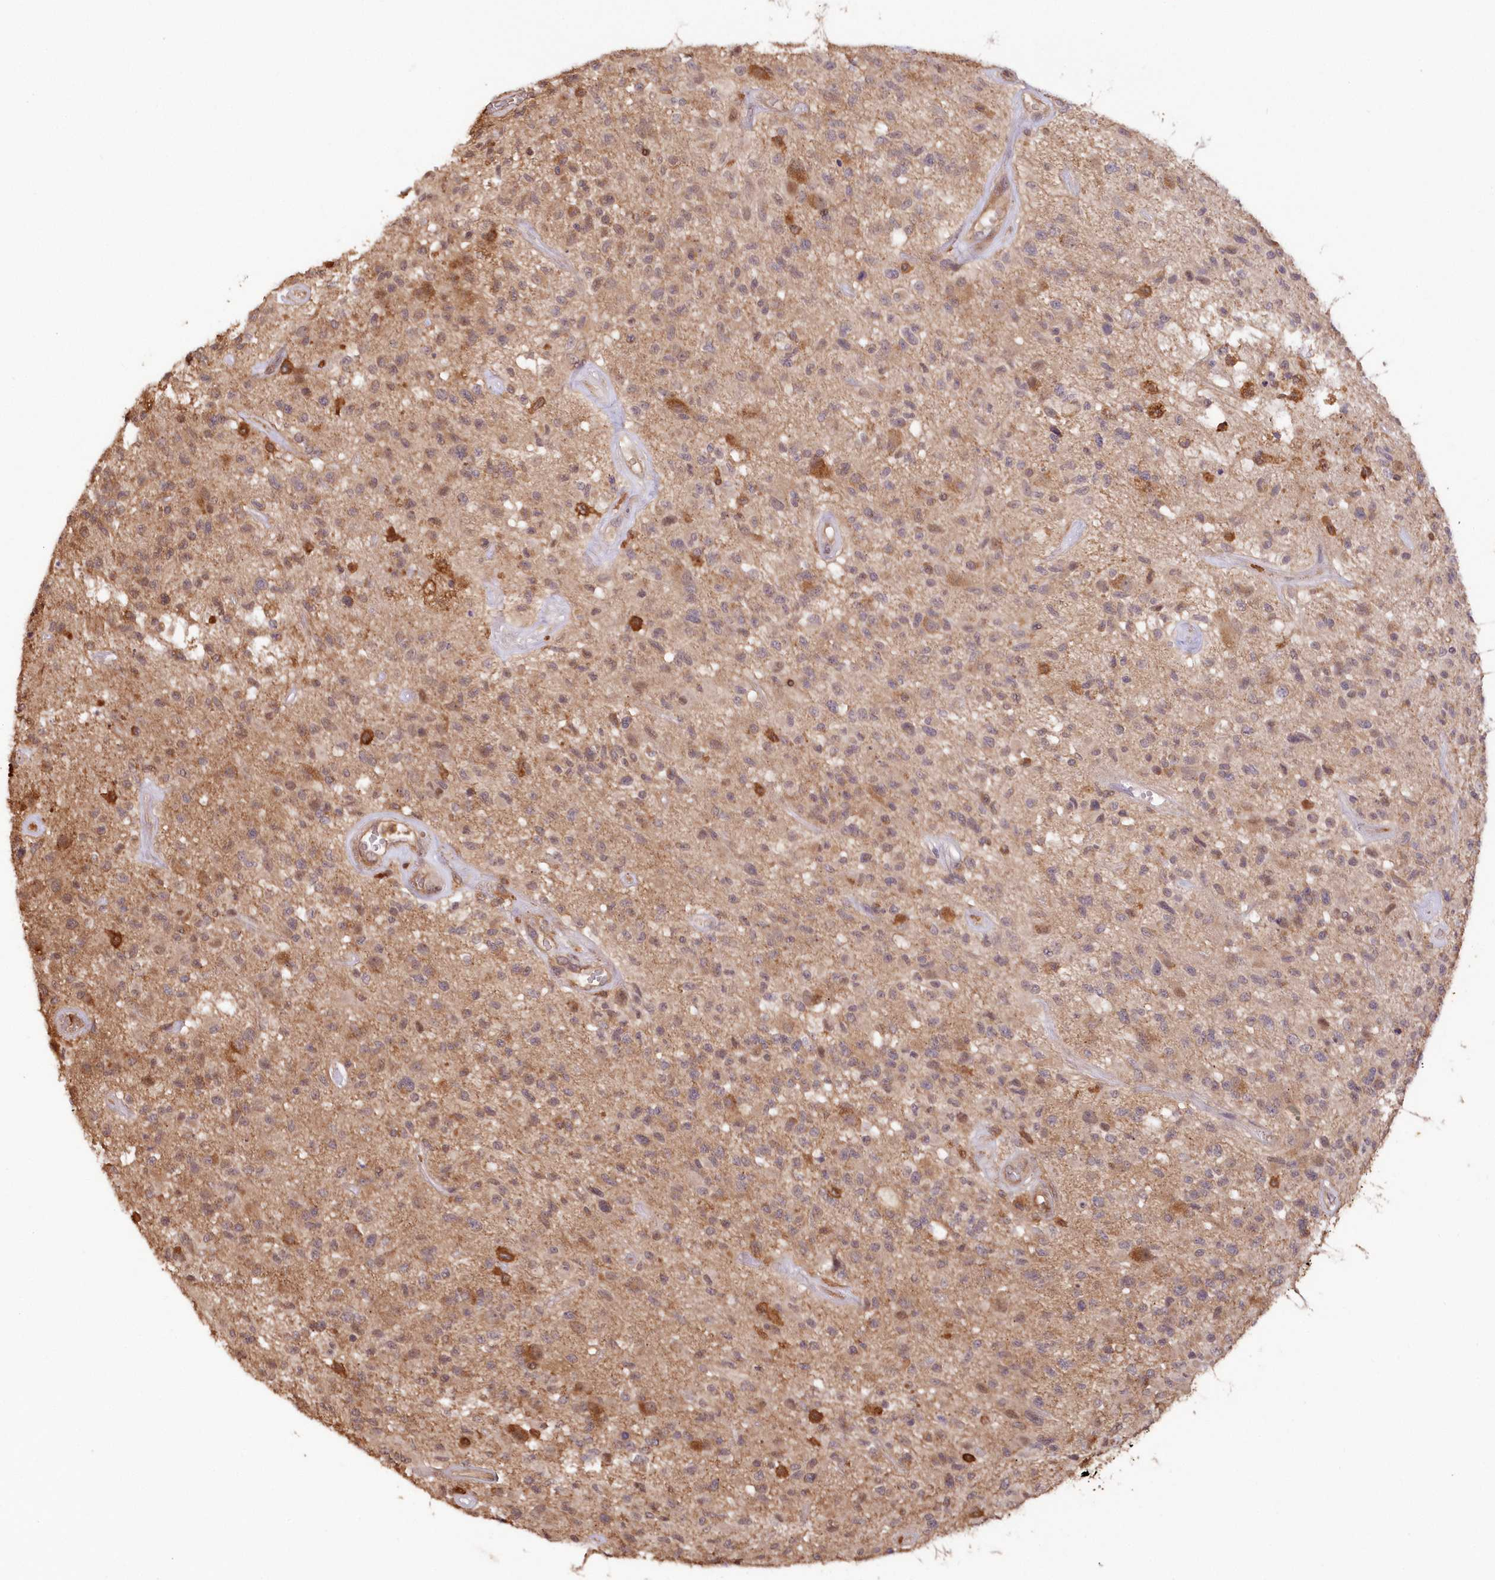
{"staining": {"intensity": "moderate", "quantity": "<25%", "location": "cytoplasmic/membranous"}, "tissue": "glioma", "cell_type": "Tumor cells", "image_type": "cancer", "snomed": [{"axis": "morphology", "description": "Glioma, malignant, High grade"}, {"axis": "morphology", "description": "Glioblastoma, NOS"}, {"axis": "topography", "description": "Brain"}], "caption": "A micrograph of human malignant high-grade glioma stained for a protein reveals moderate cytoplasmic/membranous brown staining in tumor cells.", "gene": "SNED1", "patient": {"sex": "male", "age": 60}}